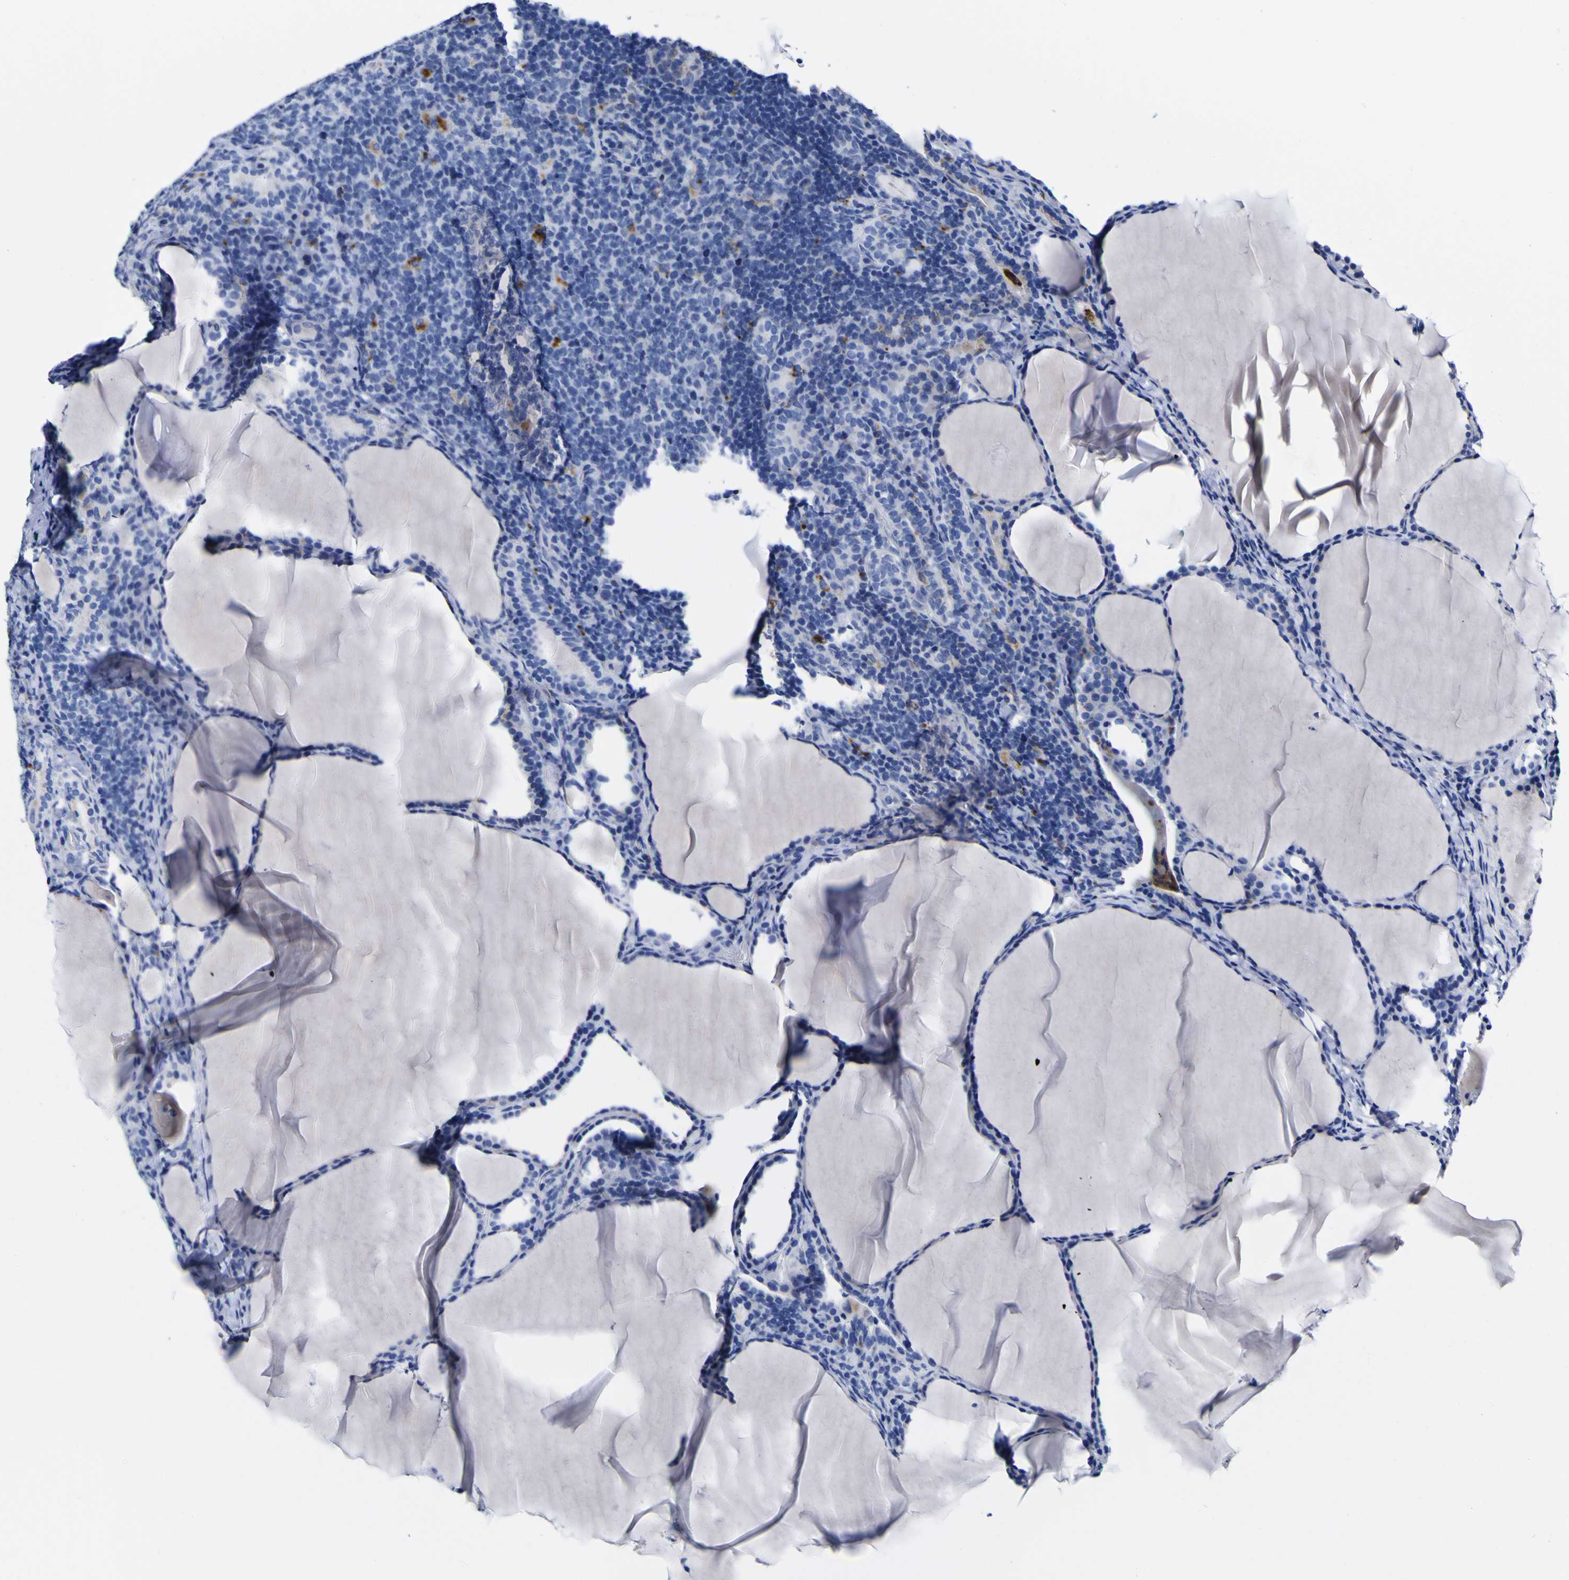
{"staining": {"intensity": "strong", "quantity": "<25%", "location": "cytoplasmic/membranous"}, "tissue": "thyroid cancer", "cell_type": "Tumor cells", "image_type": "cancer", "snomed": [{"axis": "morphology", "description": "Papillary adenocarcinoma, NOS"}, {"axis": "topography", "description": "Thyroid gland"}], "caption": "IHC image of neoplastic tissue: thyroid cancer (papillary adenocarcinoma) stained using immunohistochemistry shows medium levels of strong protein expression localized specifically in the cytoplasmic/membranous of tumor cells, appearing as a cytoplasmic/membranous brown color.", "gene": "HLA-DQA1", "patient": {"sex": "female", "age": 42}}